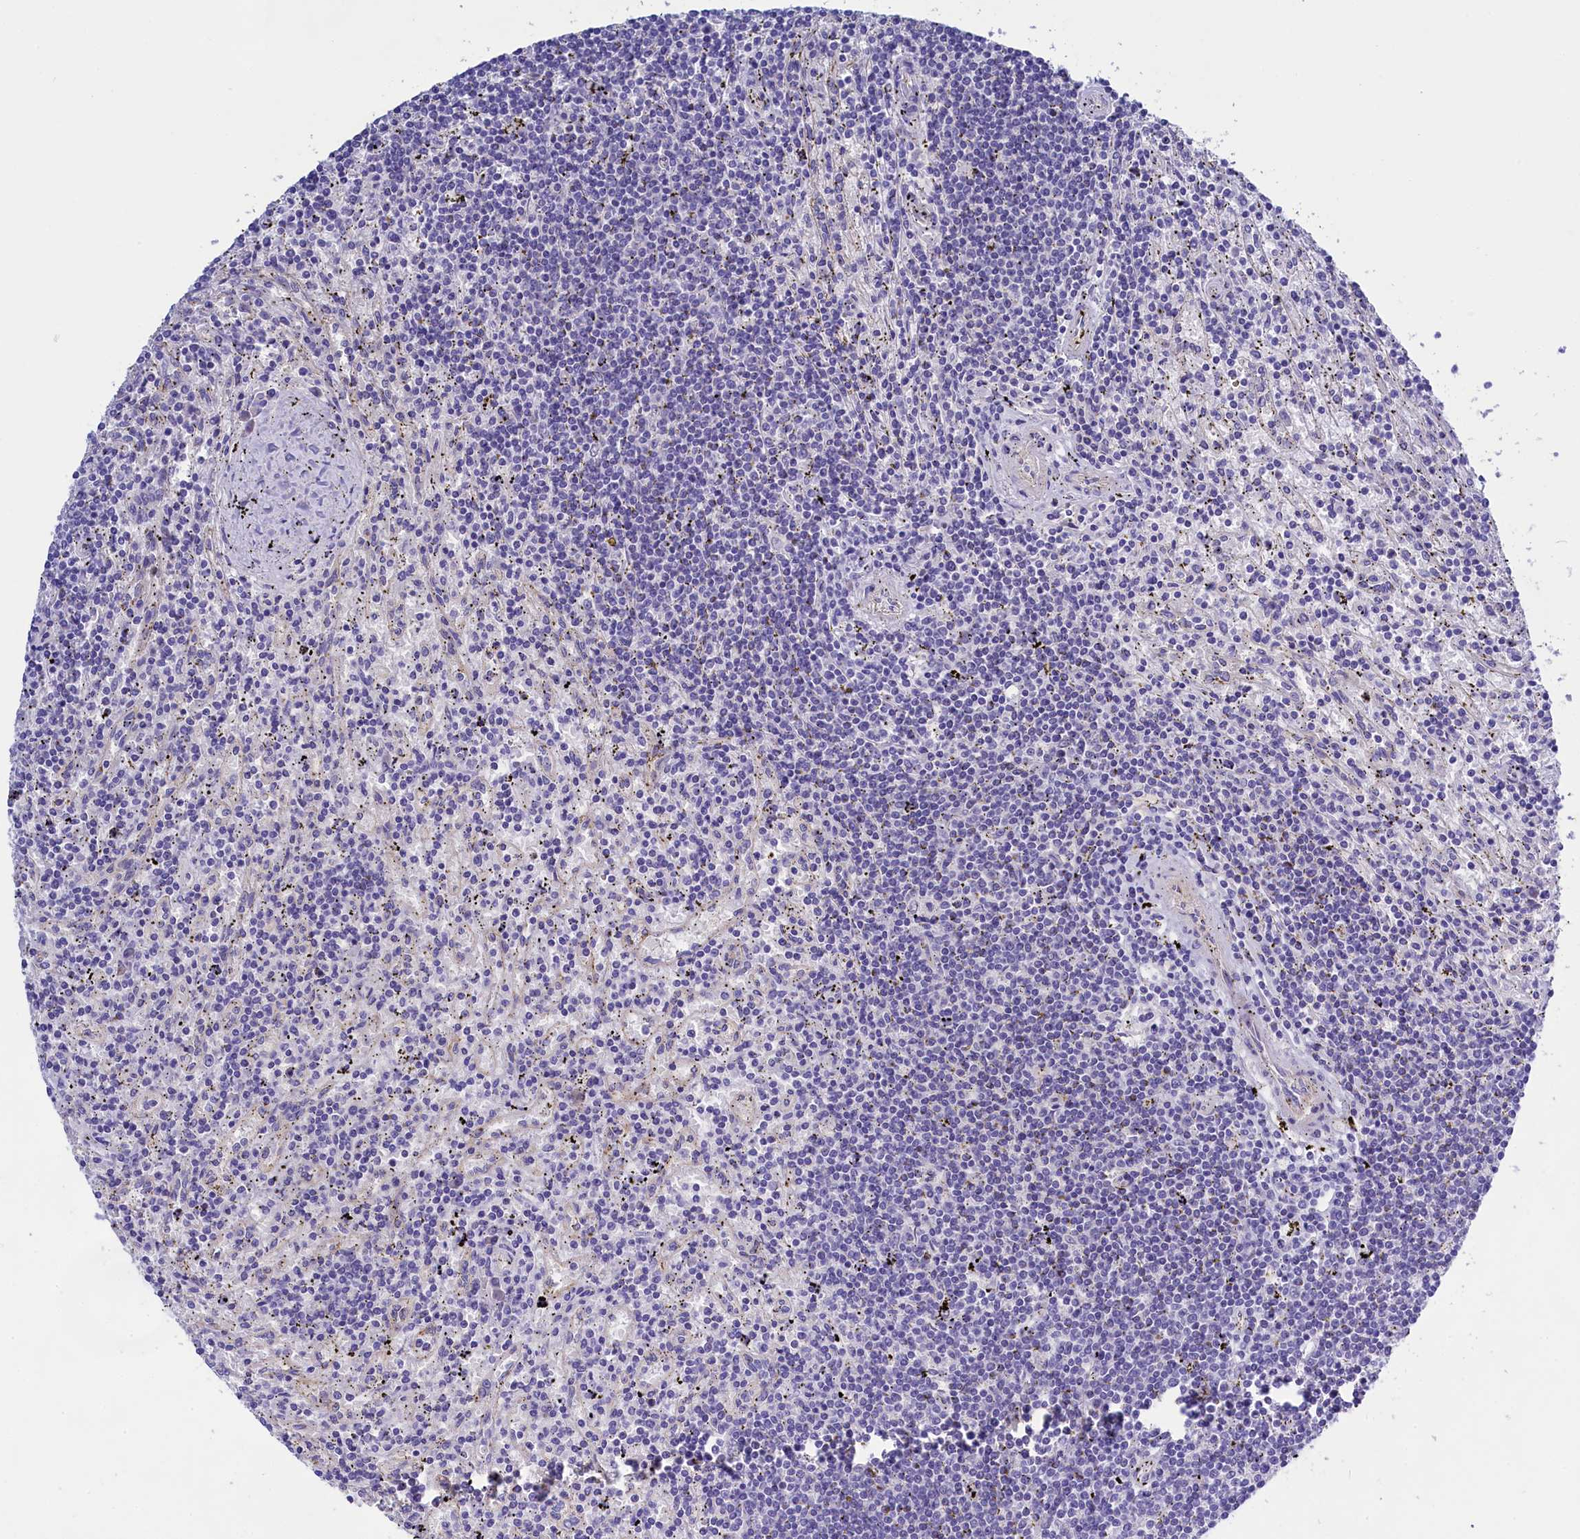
{"staining": {"intensity": "negative", "quantity": "none", "location": "none"}, "tissue": "lymphoma", "cell_type": "Tumor cells", "image_type": "cancer", "snomed": [{"axis": "morphology", "description": "Malignant lymphoma, non-Hodgkin's type, Low grade"}, {"axis": "topography", "description": "Spleen"}], "caption": "Tumor cells show no significant staining in lymphoma.", "gene": "PPP1R13L", "patient": {"sex": "male", "age": 76}}